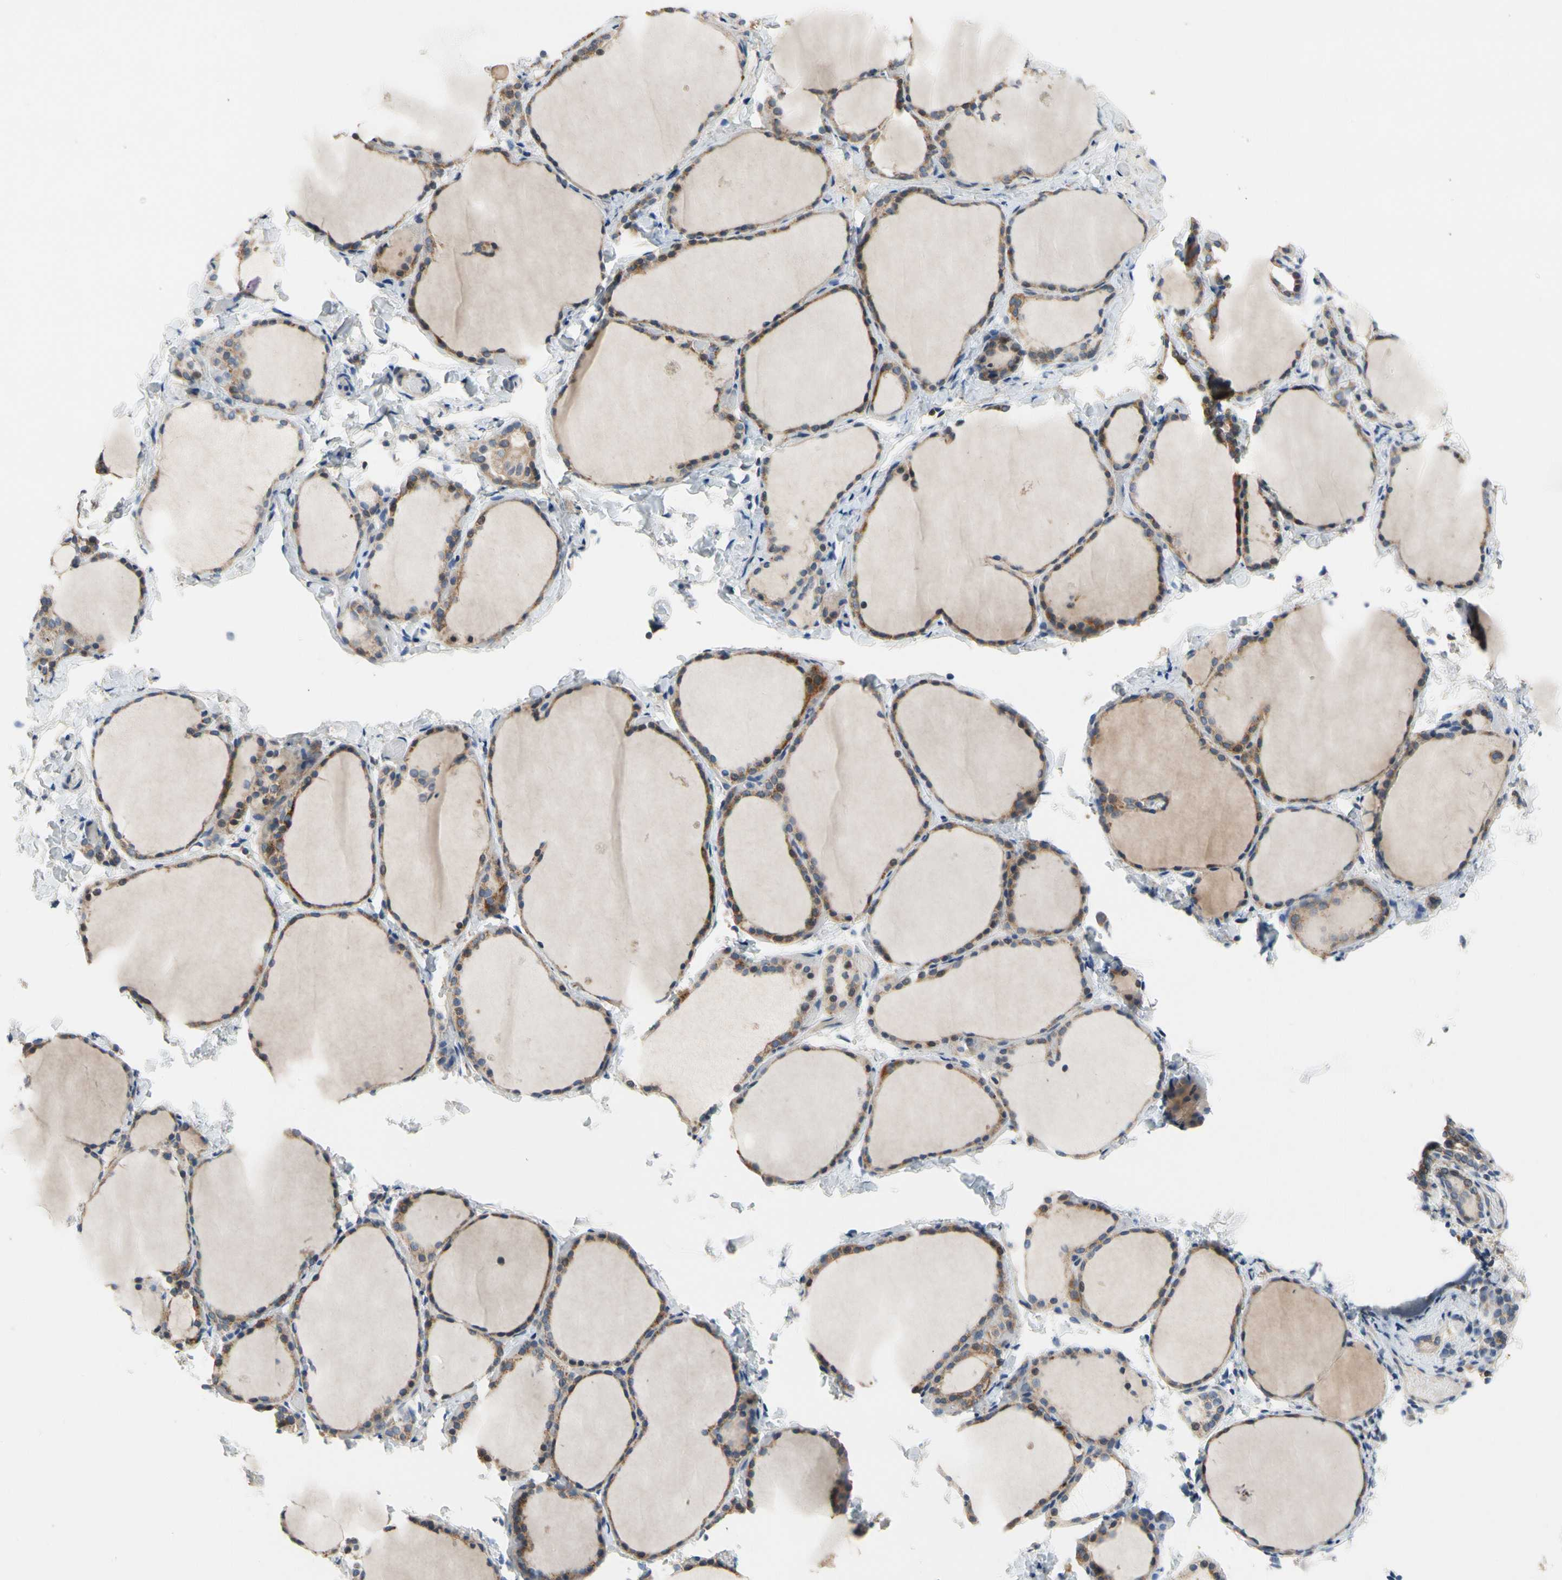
{"staining": {"intensity": "strong", "quantity": ">75%", "location": "cytoplasmic/membranous"}, "tissue": "thyroid gland", "cell_type": "Glandular cells", "image_type": "normal", "snomed": [{"axis": "morphology", "description": "Normal tissue, NOS"}, {"axis": "morphology", "description": "Papillary adenocarcinoma, NOS"}, {"axis": "topography", "description": "Thyroid gland"}], "caption": "An image of human thyroid gland stained for a protein reveals strong cytoplasmic/membranous brown staining in glandular cells. (DAB (3,3'-diaminobenzidine) IHC, brown staining for protein, blue staining for nuclei).", "gene": "KLHDC8B", "patient": {"sex": "female", "age": 30}}